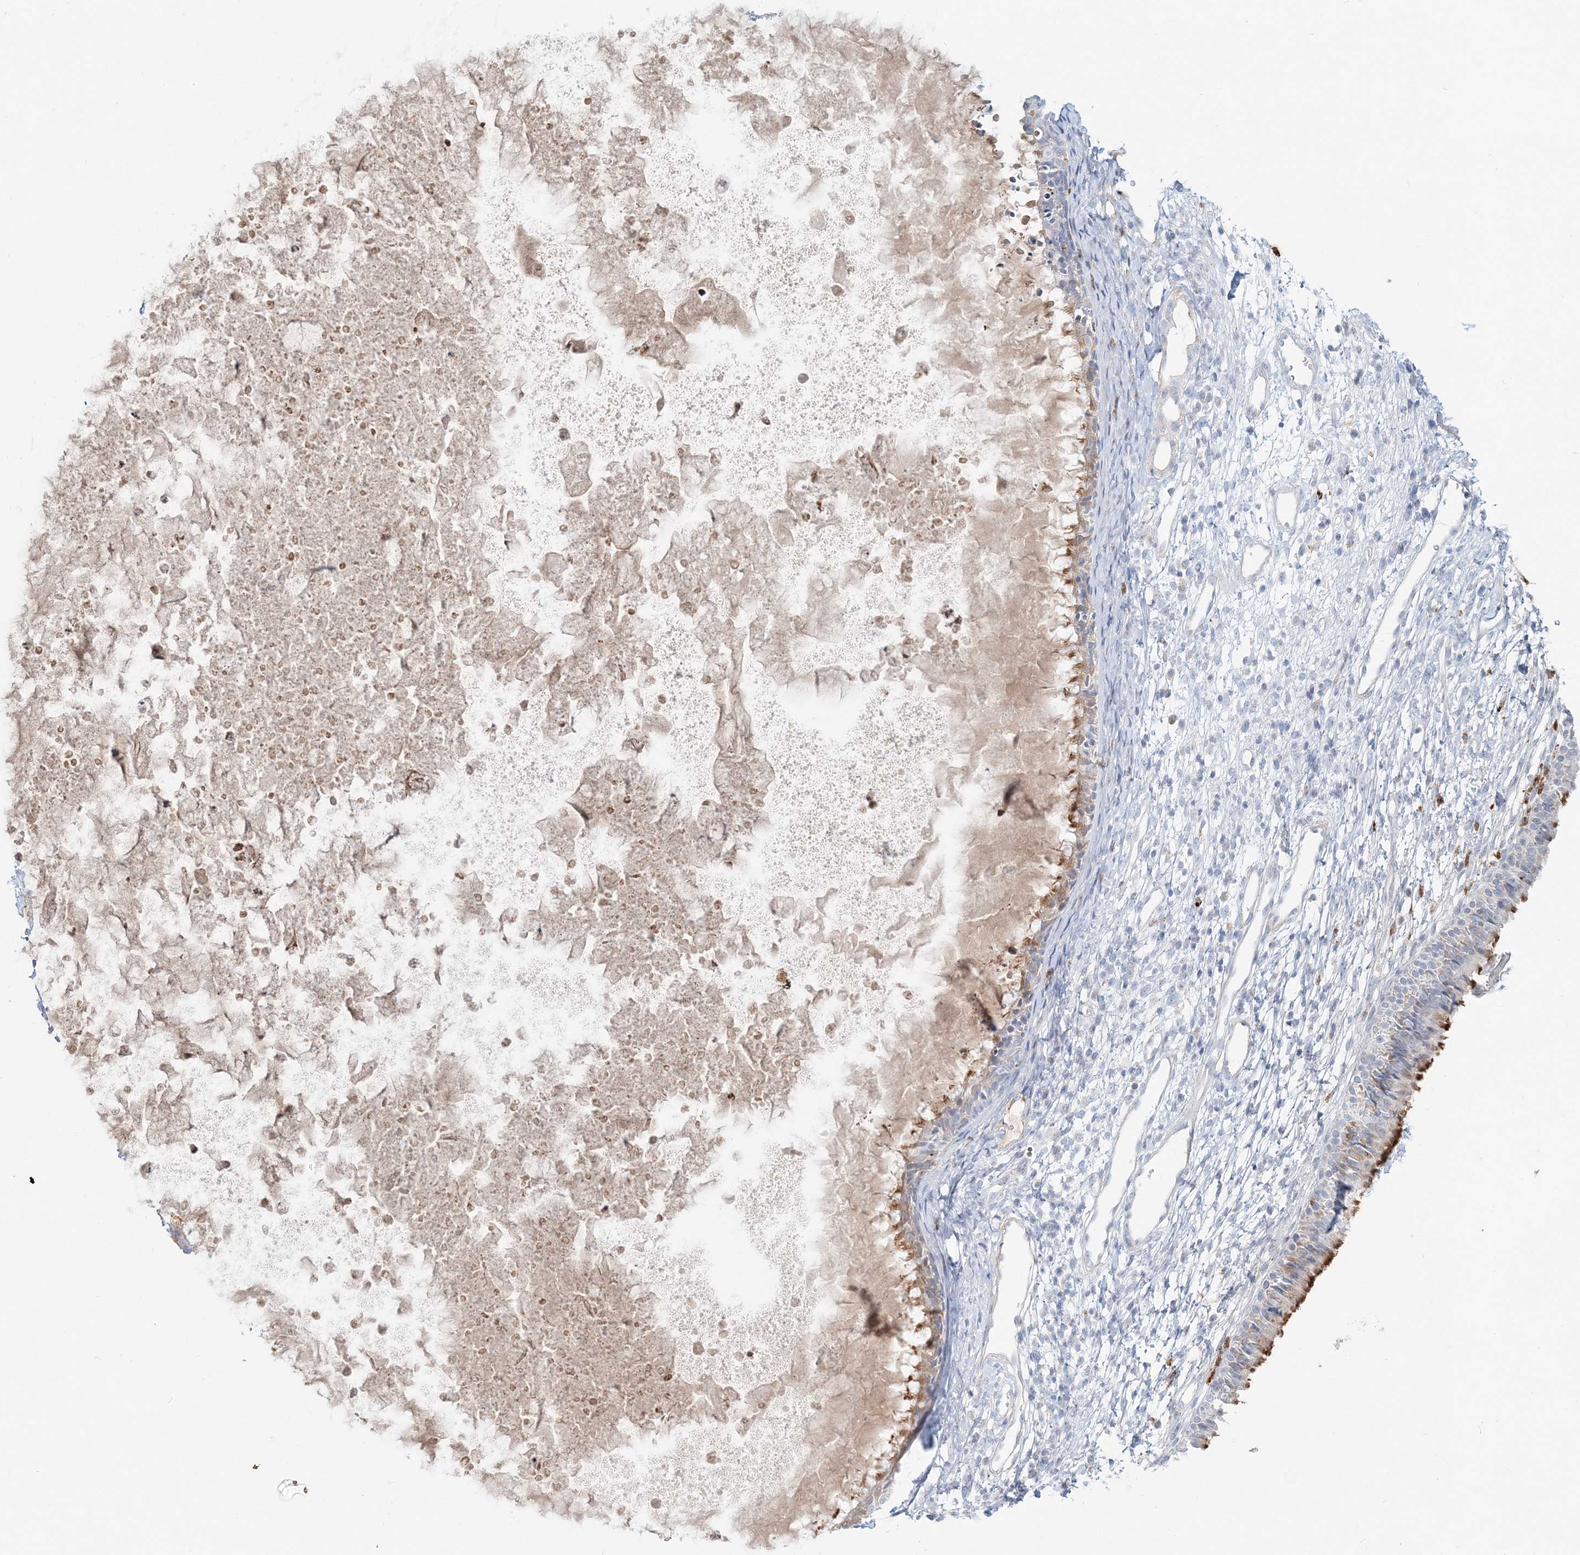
{"staining": {"intensity": "strong", "quantity": "25%-75%", "location": "cytoplasmic/membranous"}, "tissue": "nasopharynx", "cell_type": "Respiratory epithelial cells", "image_type": "normal", "snomed": [{"axis": "morphology", "description": "Normal tissue, NOS"}, {"axis": "topography", "description": "Nasopharynx"}], "caption": "Protein analysis of normal nasopharynx shows strong cytoplasmic/membranous expression in about 25%-75% of respiratory epithelial cells.", "gene": "DNAH5", "patient": {"sex": "male", "age": 22}}